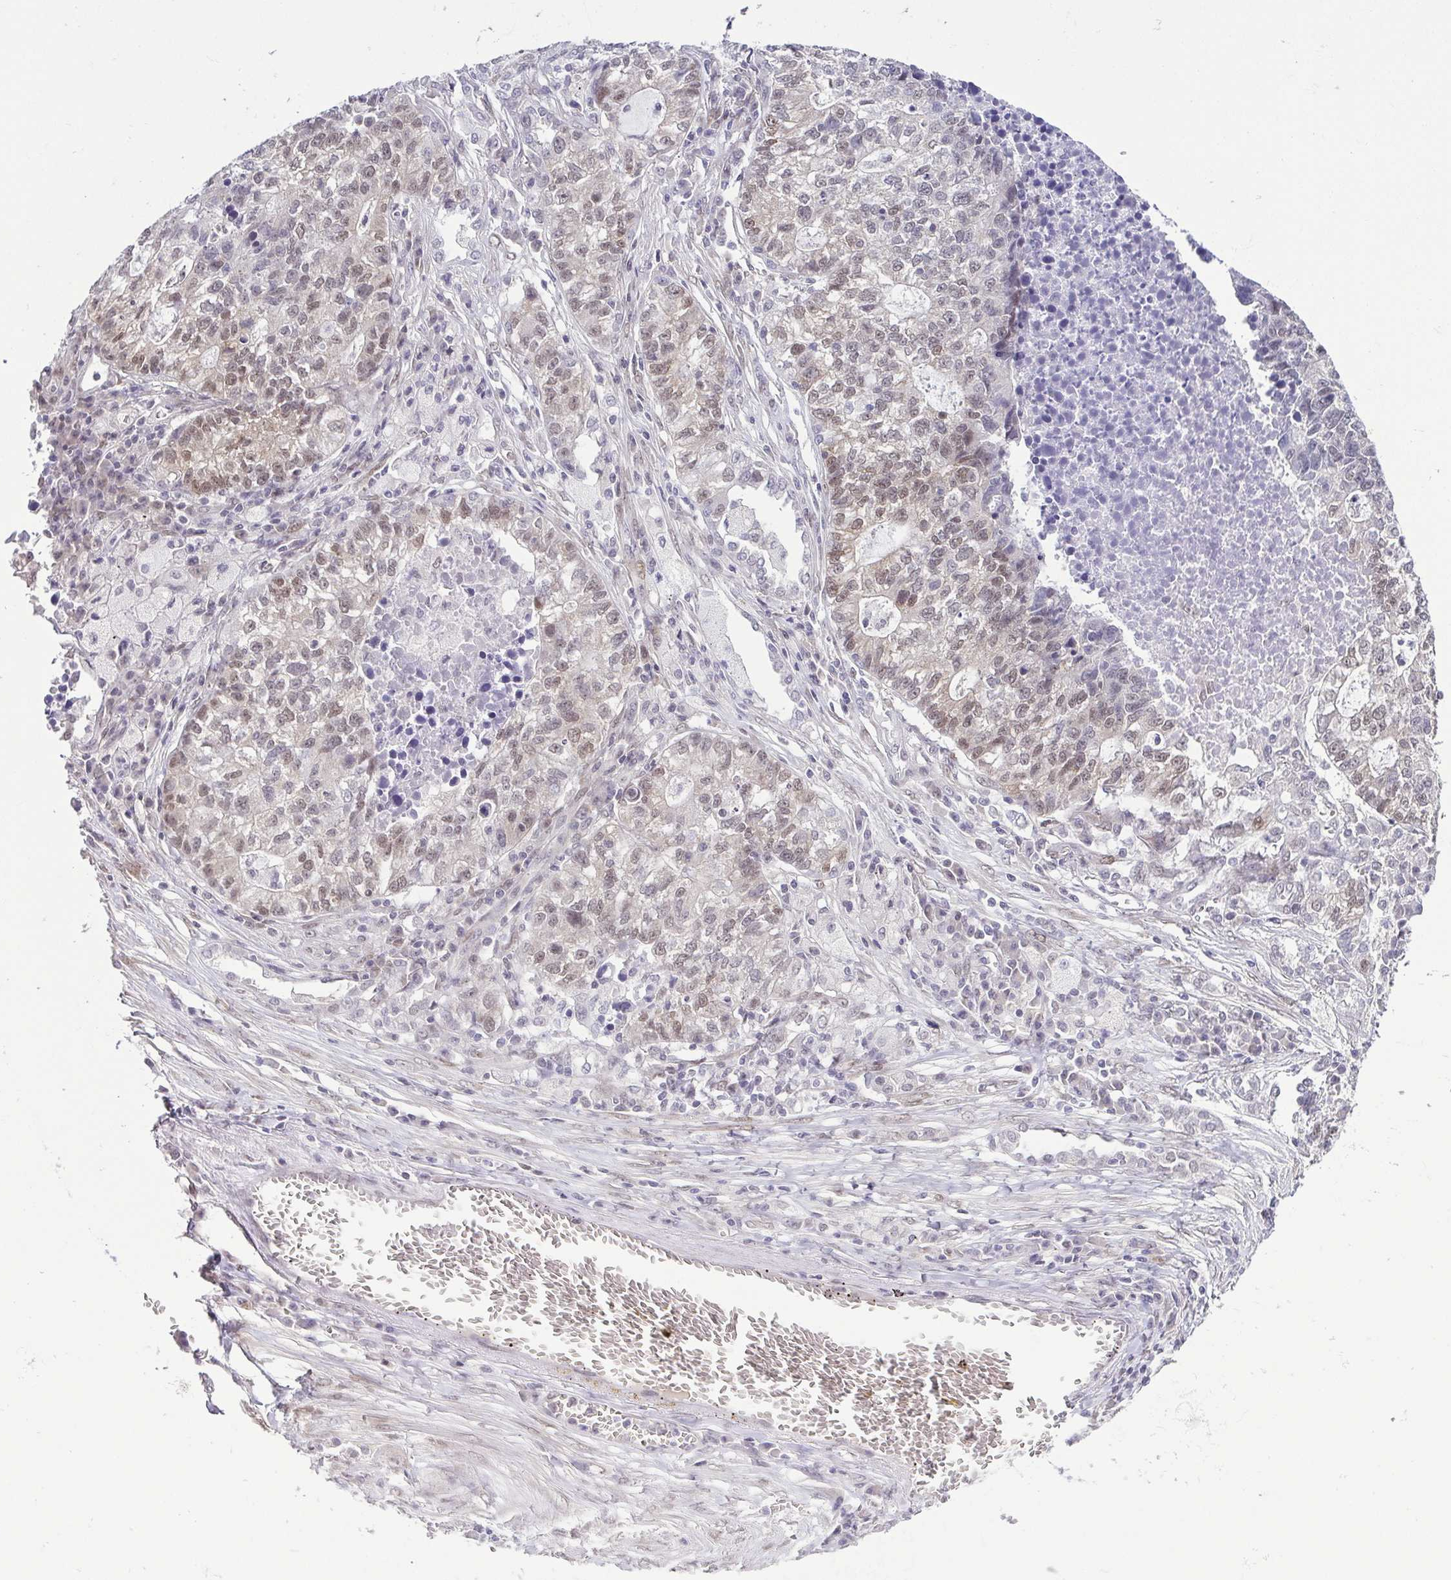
{"staining": {"intensity": "weak", "quantity": "25%-75%", "location": "nuclear"}, "tissue": "lung cancer", "cell_type": "Tumor cells", "image_type": "cancer", "snomed": [{"axis": "morphology", "description": "Adenocarcinoma, NOS"}, {"axis": "topography", "description": "Lung"}], "caption": "A low amount of weak nuclear expression is present in approximately 25%-75% of tumor cells in lung cancer tissue.", "gene": "RBM3", "patient": {"sex": "male", "age": 57}}